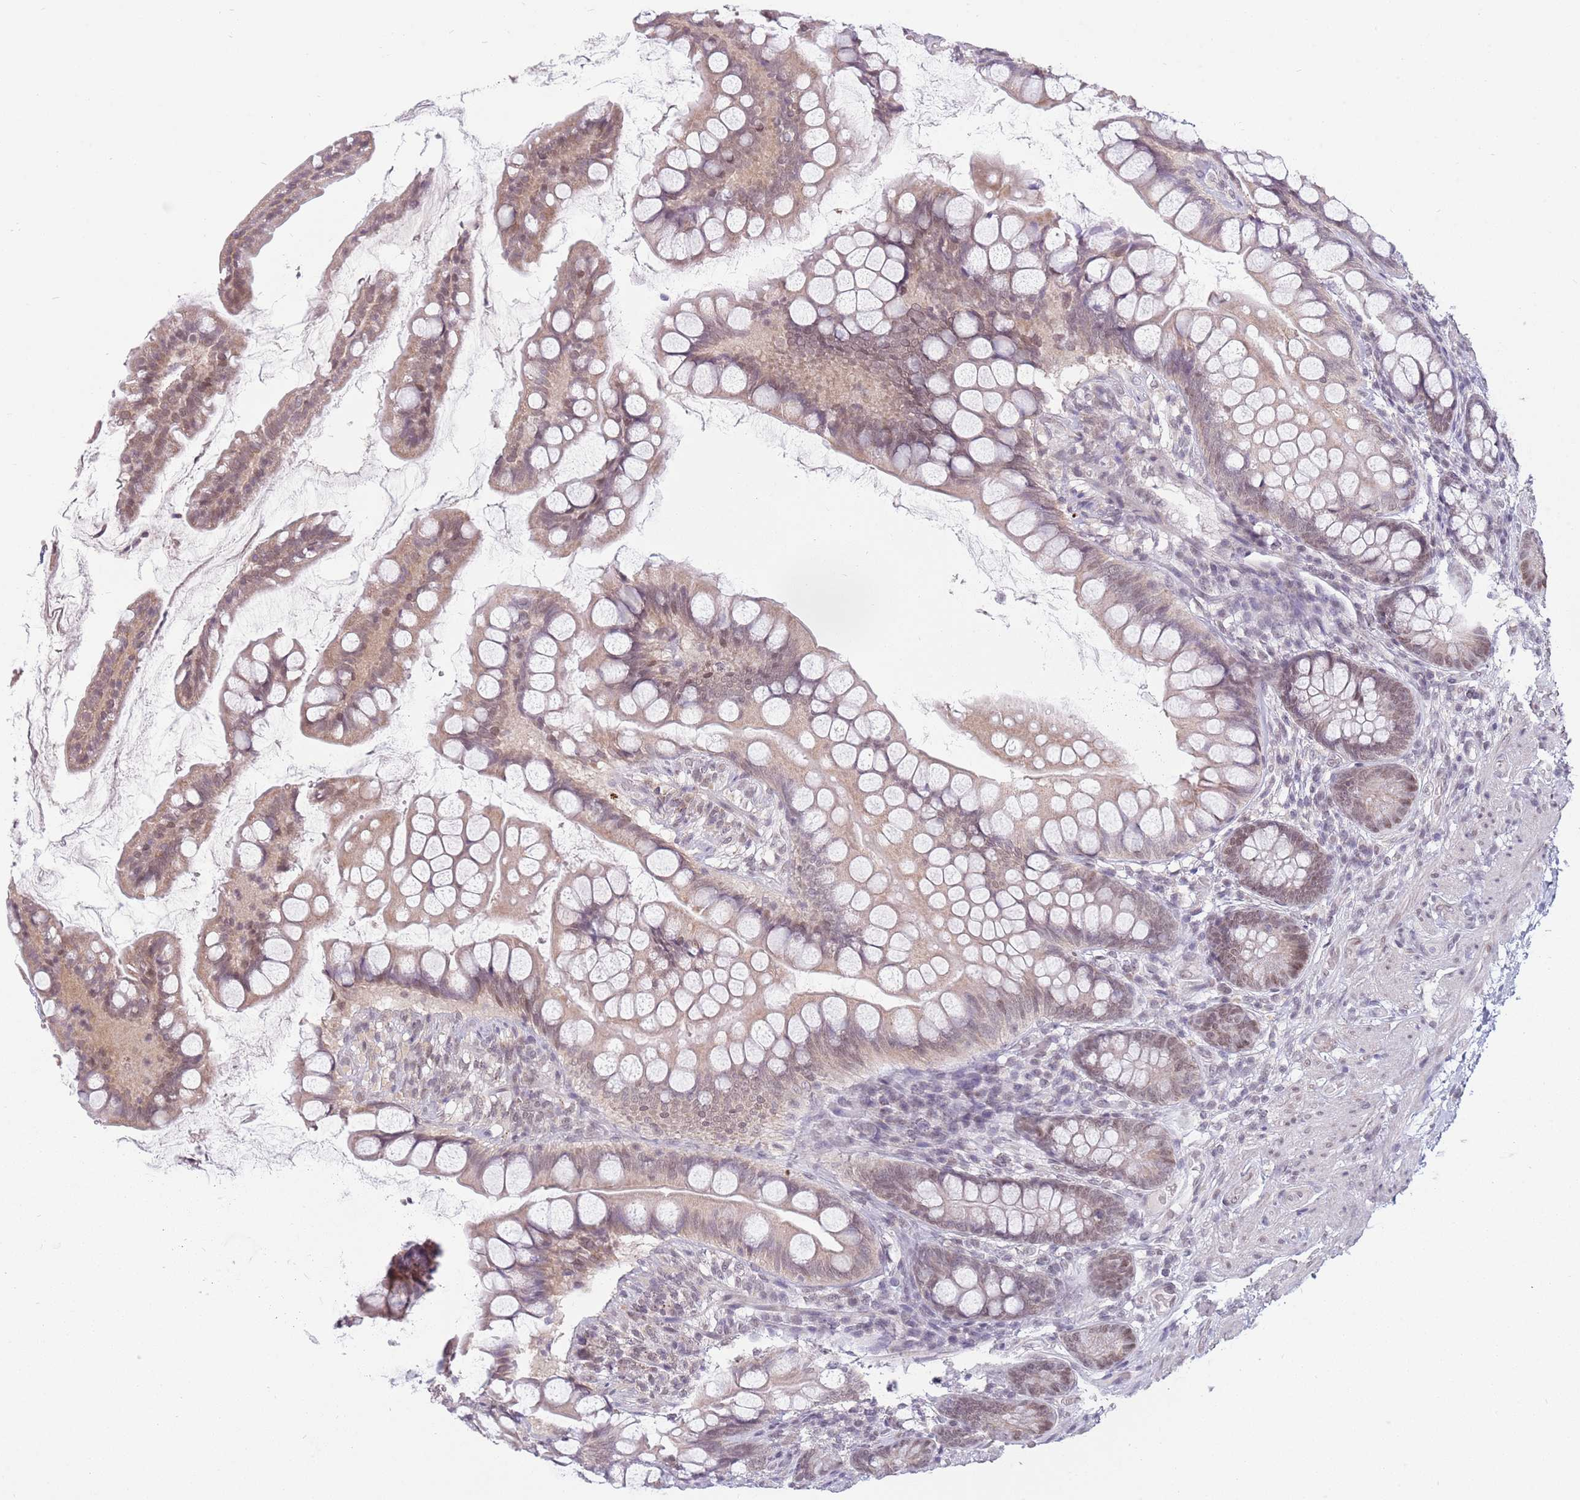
{"staining": {"intensity": "moderate", "quantity": "25%-75%", "location": "cytoplasmic/membranous,nuclear"}, "tissue": "small intestine", "cell_type": "Glandular cells", "image_type": "normal", "snomed": [{"axis": "morphology", "description": "Normal tissue, NOS"}, {"axis": "topography", "description": "Small intestine"}], "caption": "Protein expression analysis of normal small intestine reveals moderate cytoplasmic/membranous,nuclear expression in approximately 25%-75% of glandular cells. (DAB (3,3'-diaminobenzidine) = brown stain, brightfield microscopy at high magnification).", "gene": "ZNF574", "patient": {"sex": "male", "age": 70}}